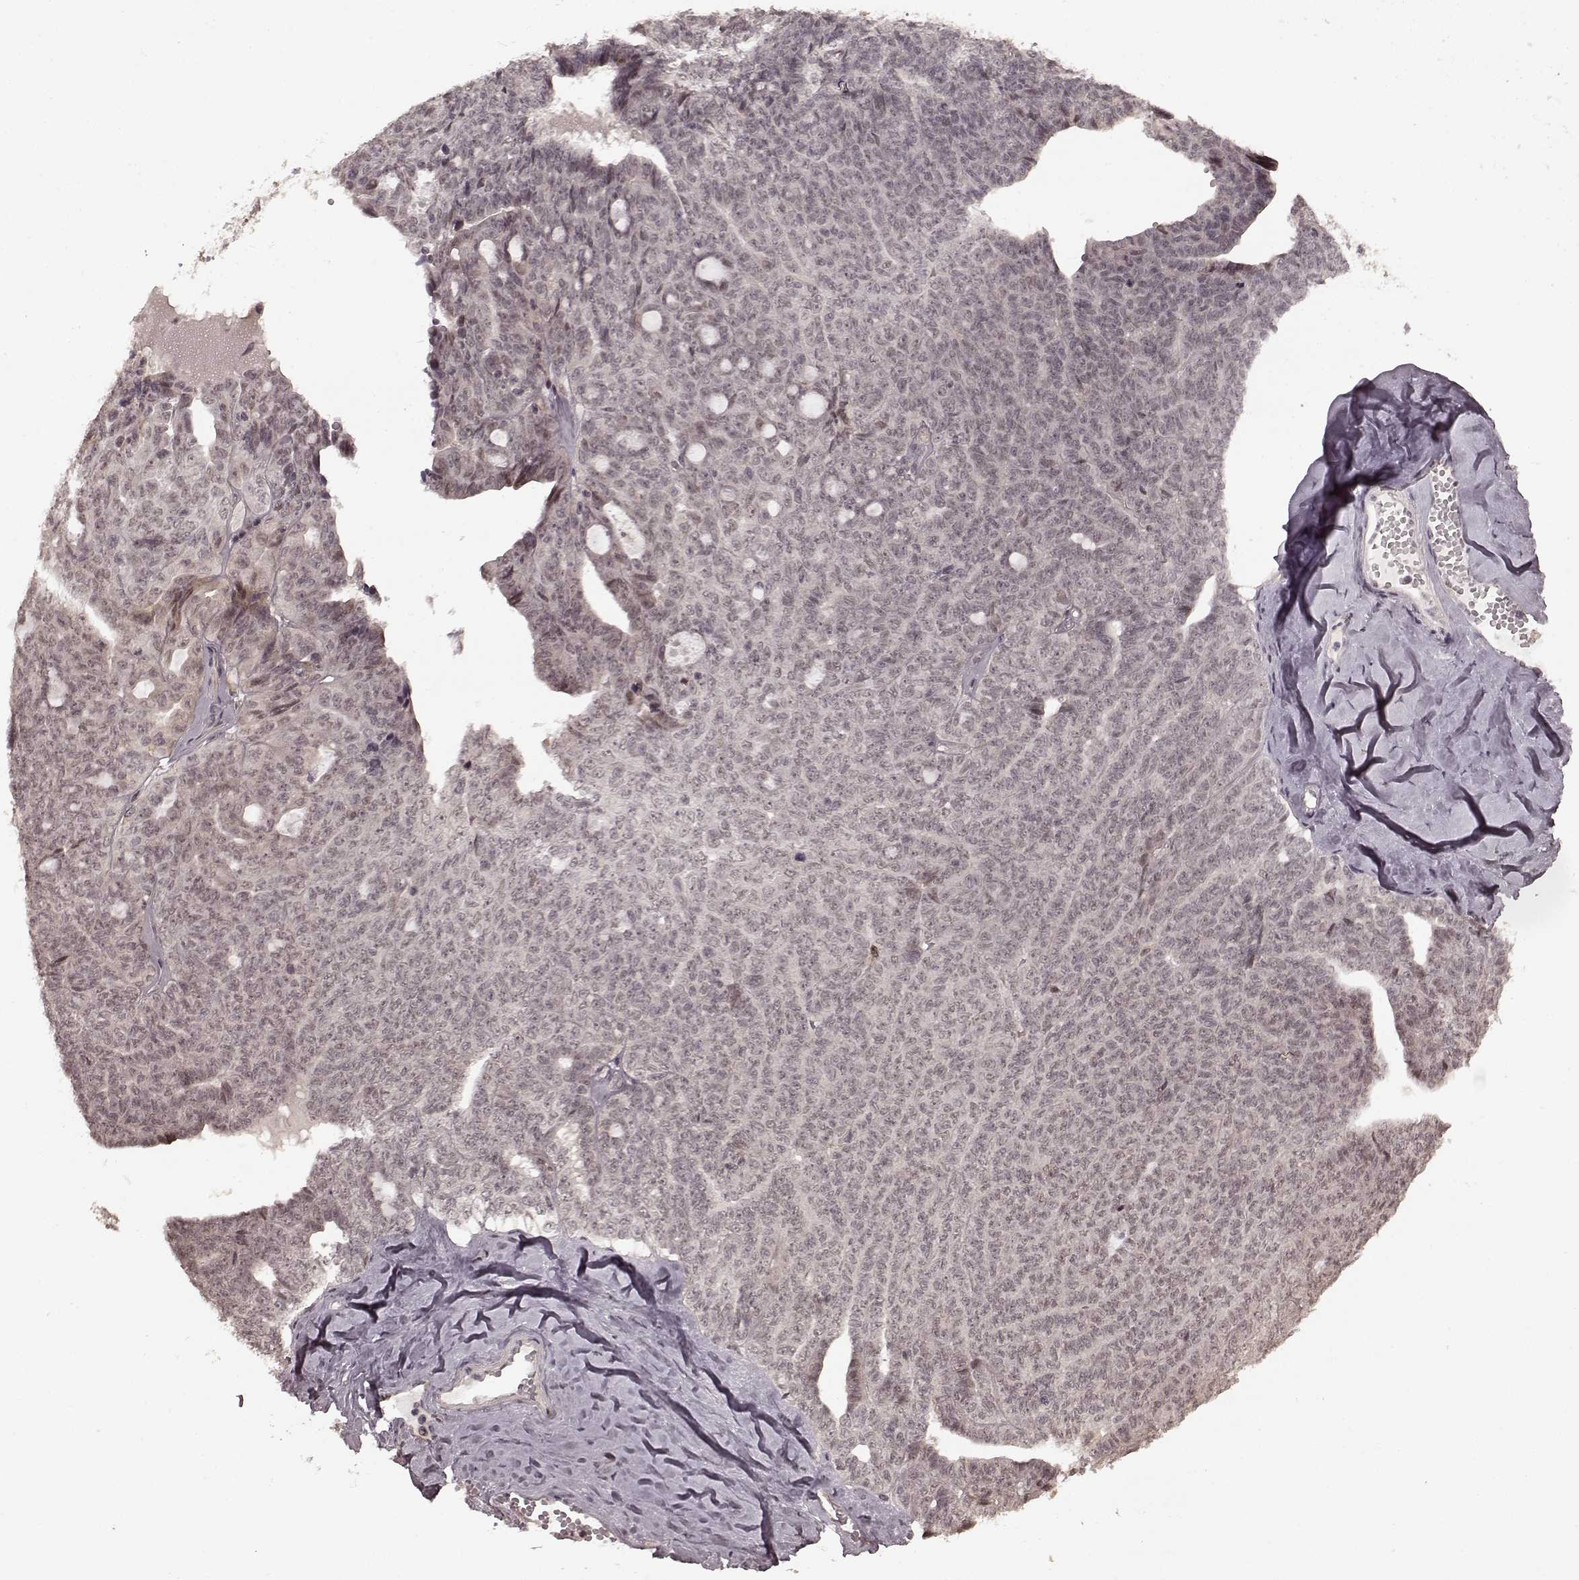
{"staining": {"intensity": "negative", "quantity": "none", "location": "none"}, "tissue": "ovarian cancer", "cell_type": "Tumor cells", "image_type": "cancer", "snomed": [{"axis": "morphology", "description": "Cystadenocarcinoma, serous, NOS"}, {"axis": "topography", "description": "Ovary"}], "caption": "There is no significant staining in tumor cells of ovarian cancer (serous cystadenocarcinoma).", "gene": "PLCB4", "patient": {"sex": "female", "age": 71}}